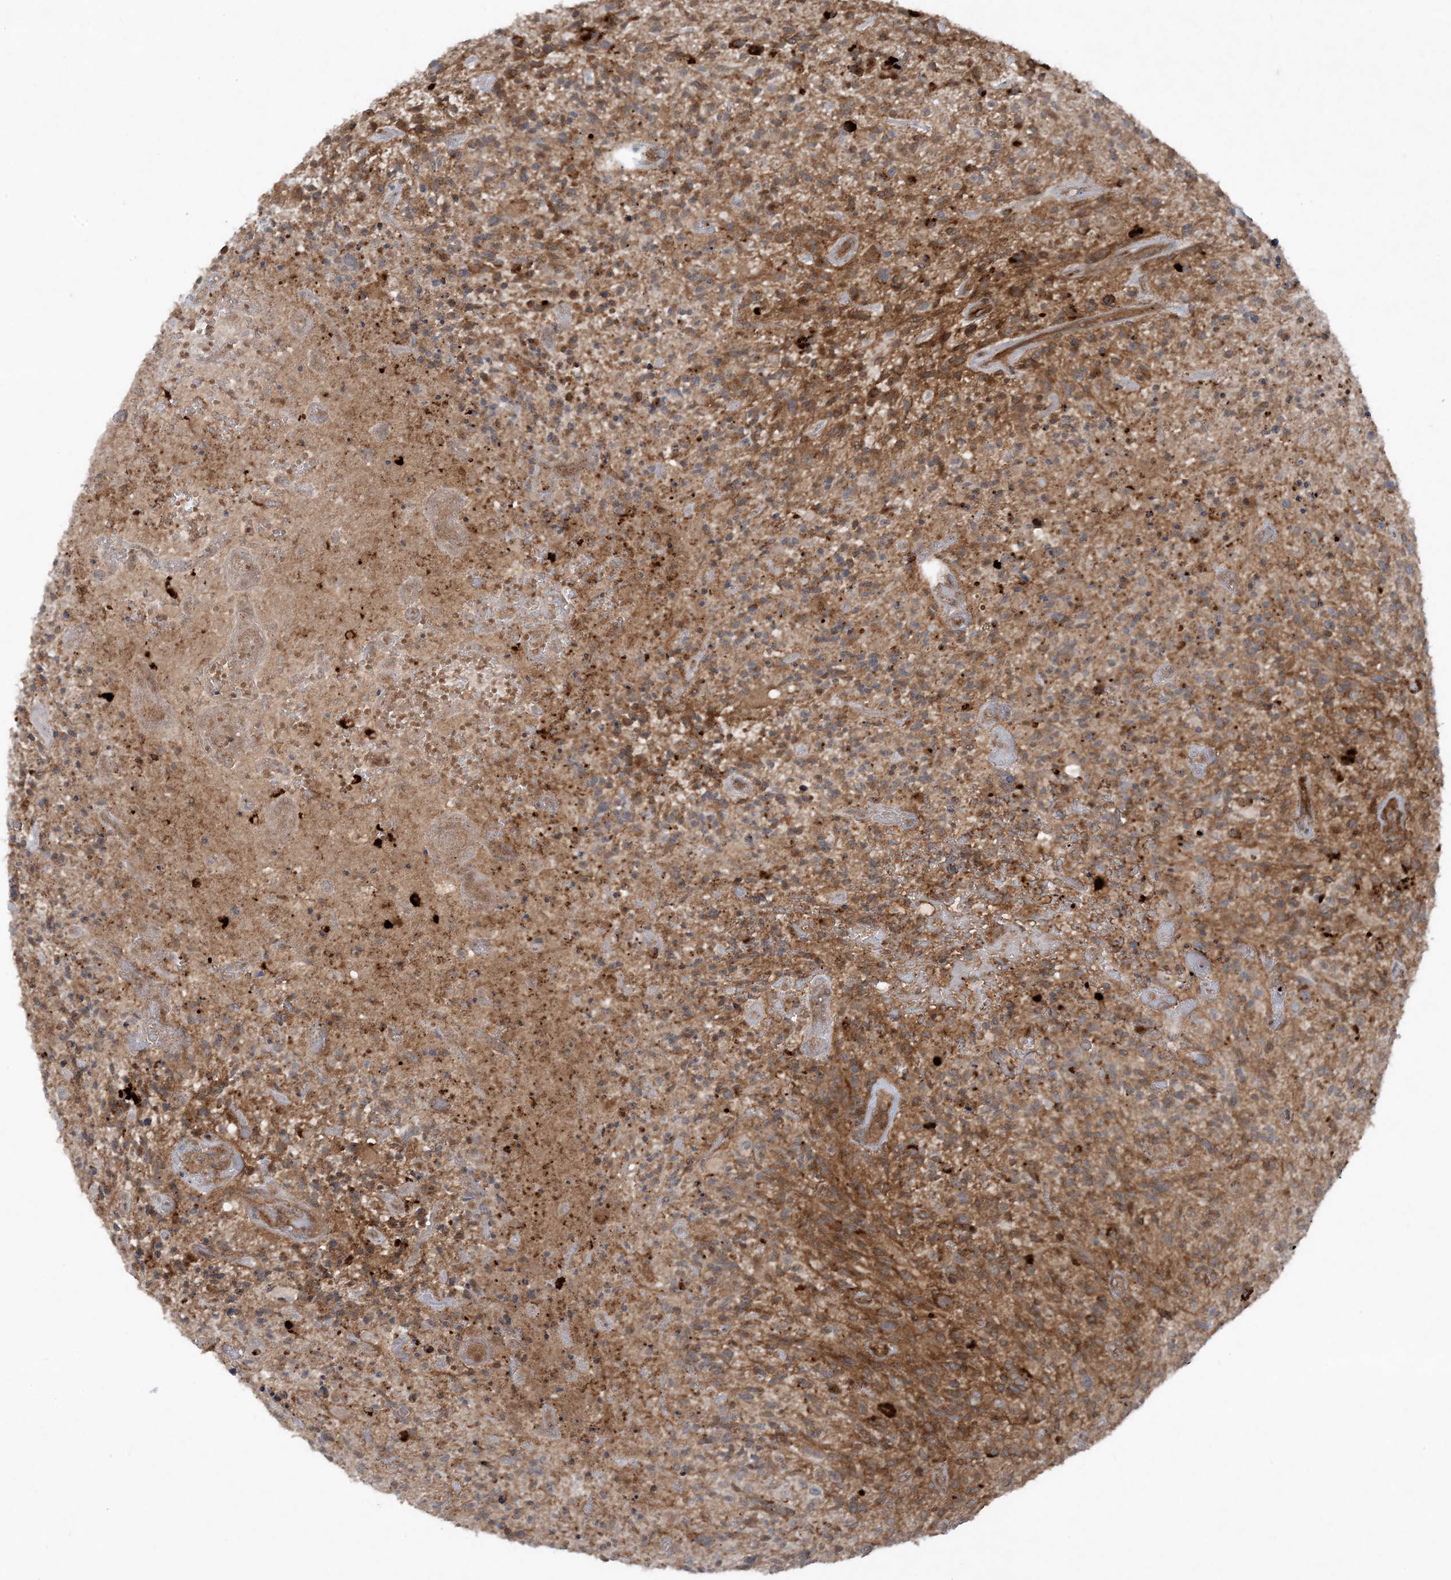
{"staining": {"intensity": "moderate", "quantity": ">75%", "location": "cytoplasmic/membranous"}, "tissue": "glioma", "cell_type": "Tumor cells", "image_type": "cancer", "snomed": [{"axis": "morphology", "description": "Glioma, malignant, High grade"}, {"axis": "topography", "description": "Brain"}], "caption": "Human high-grade glioma (malignant) stained for a protein (brown) reveals moderate cytoplasmic/membranous positive staining in about >75% of tumor cells.", "gene": "STAM2", "patient": {"sex": "male", "age": 47}}